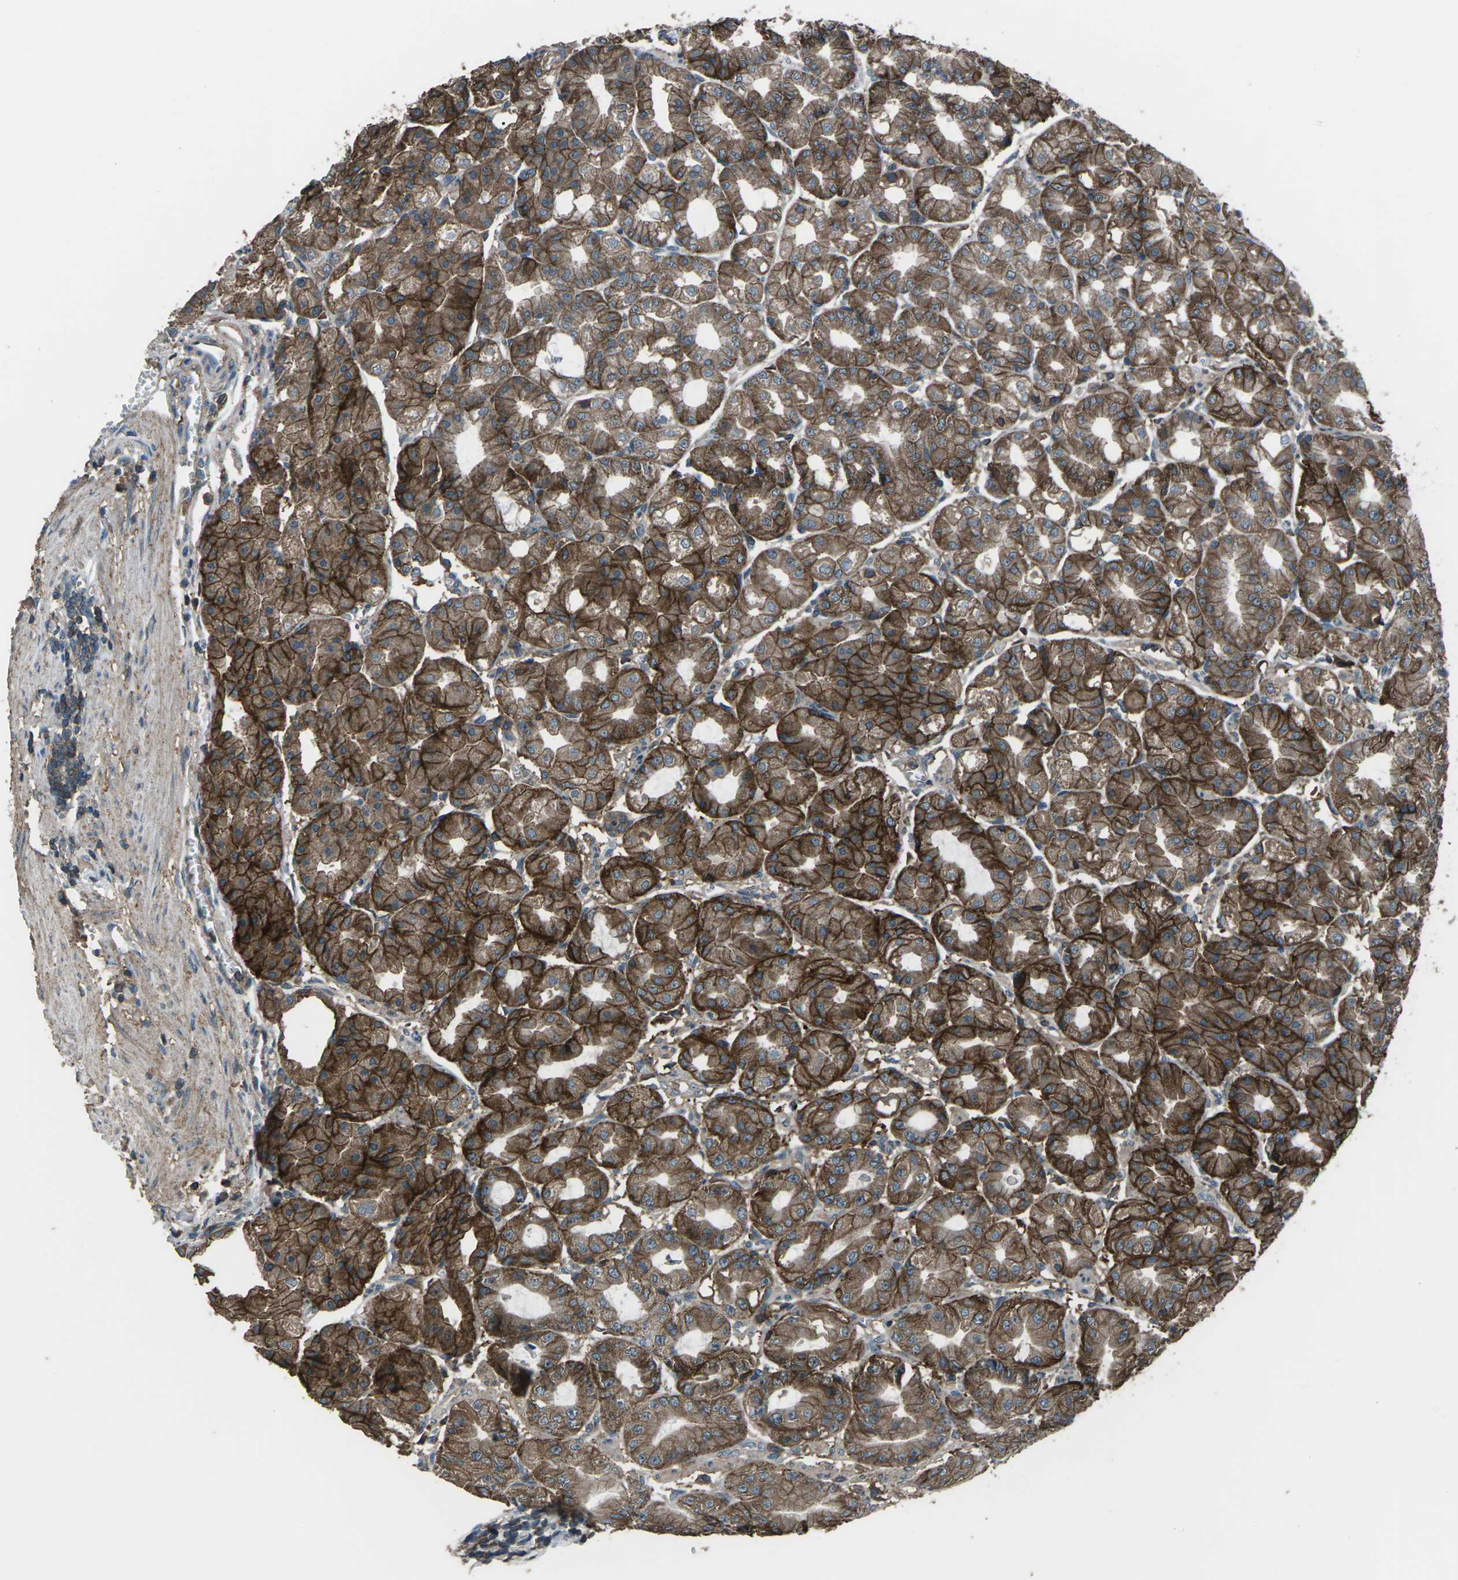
{"staining": {"intensity": "strong", "quantity": ">75%", "location": "cytoplasmic/membranous"}, "tissue": "stomach", "cell_type": "Glandular cells", "image_type": "normal", "snomed": [{"axis": "morphology", "description": "Normal tissue, NOS"}, {"axis": "topography", "description": "Stomach, lower"}], "caption": "Glandular cells display strong cytoplasmic/membranous expression in about >75% of cells in normal stomach. (Brightfield microscopy of DAB IHC at high magnification).", "gene": "CMTM4", "patient": {"sex": "male", "age": 71}}